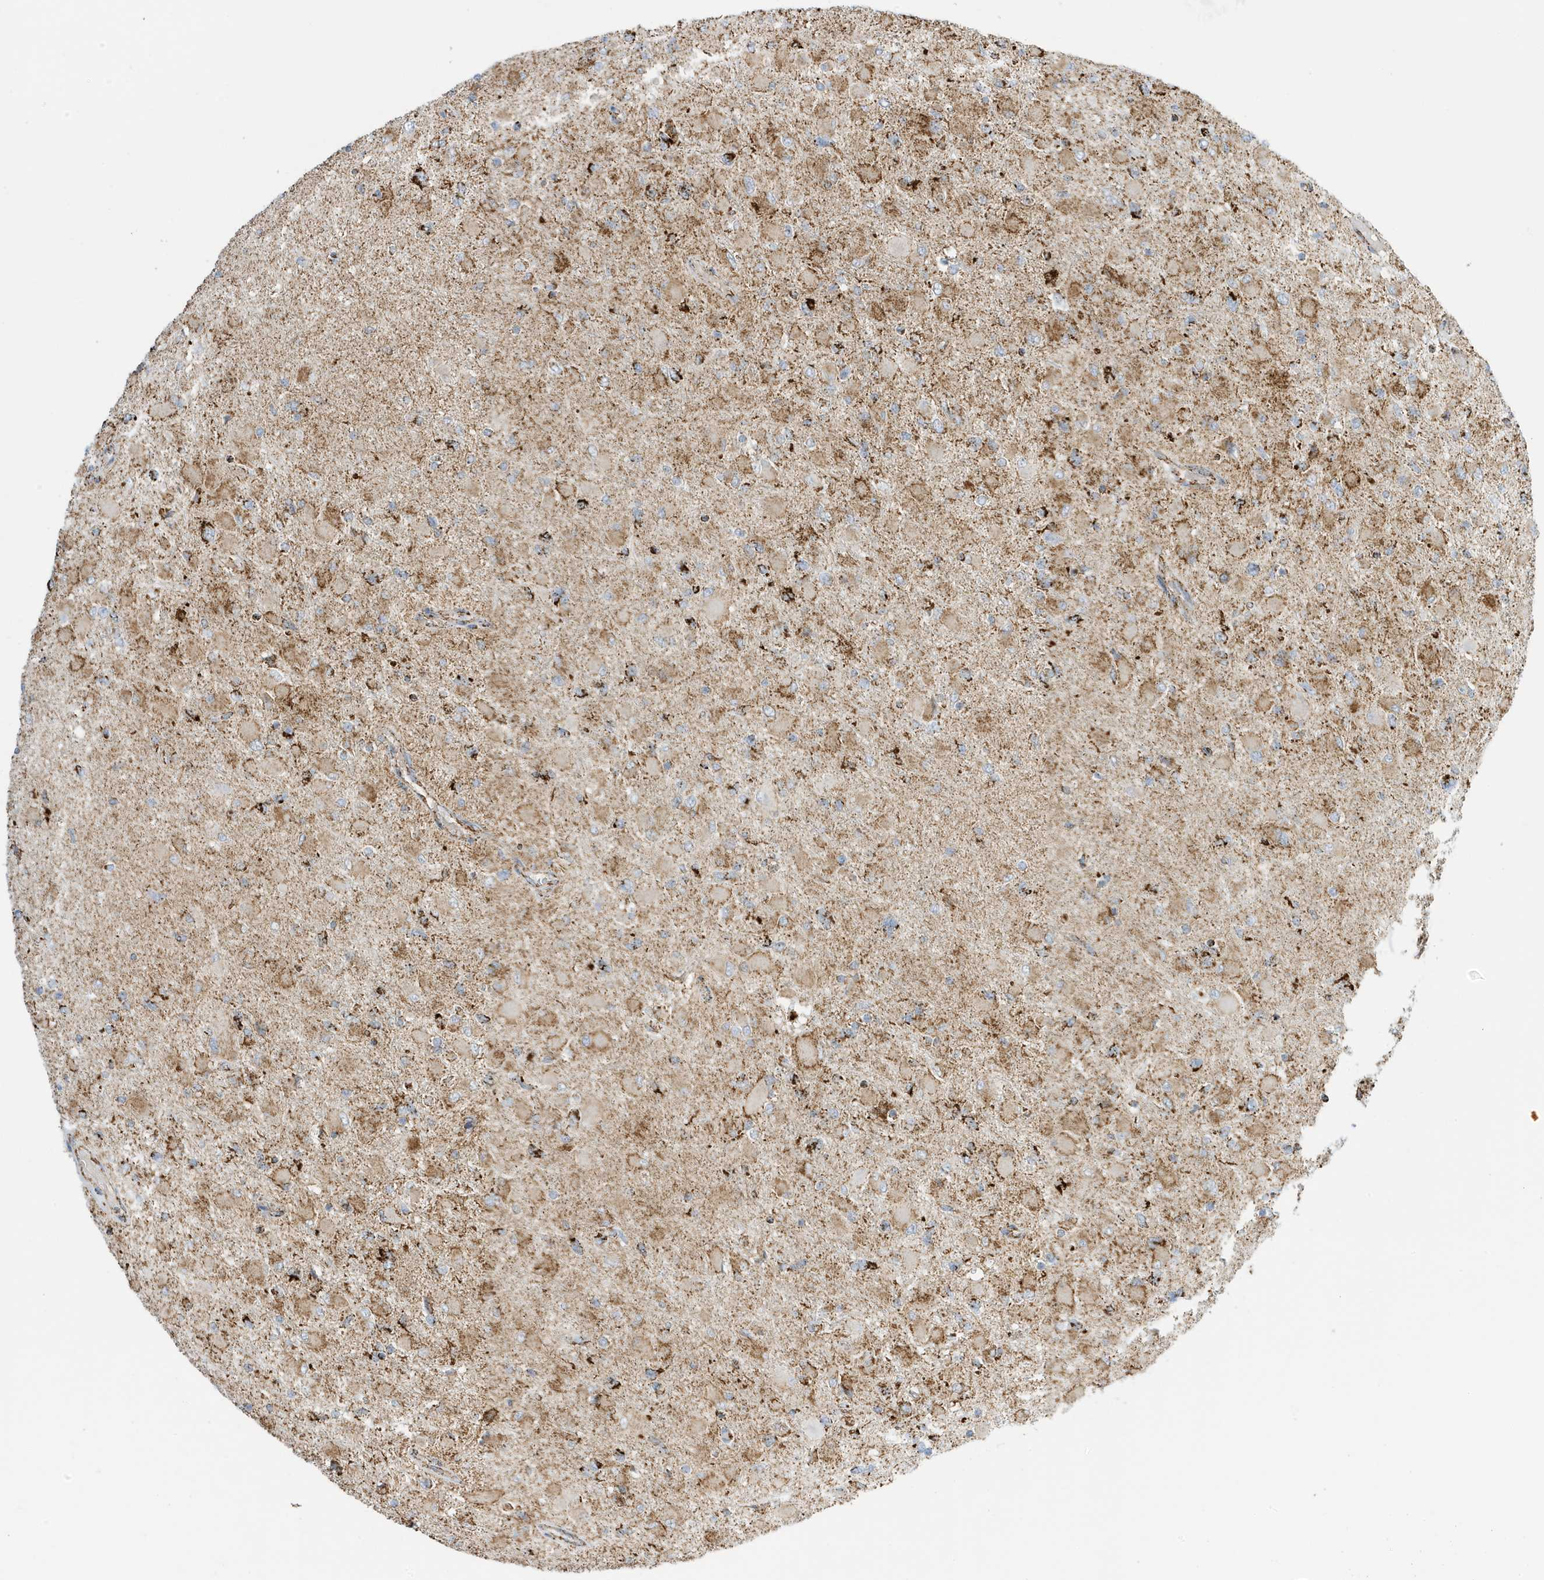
{"staining": {"intensity": "moderate", "quantity": "<25%", "location": "cytoplasmic/membranous"}, "tissue": "glioma", "cell_type": "Tumor cells", "image_type": "cancer", "snomed": [{"axis": "morphology", "description": "Glioma, malignant, High grade"}, {"axis": "topography", "description": "Cerebral cortex"}], "caption": "The photomicrograph displays staining of malignant glioma (high-grade), revealing moderate cytoplasmic/membranous protein positivity (brown color) within tumor cells.", "gene": "ATP5ME", "patient": {"sex": "female", "age": 36}}